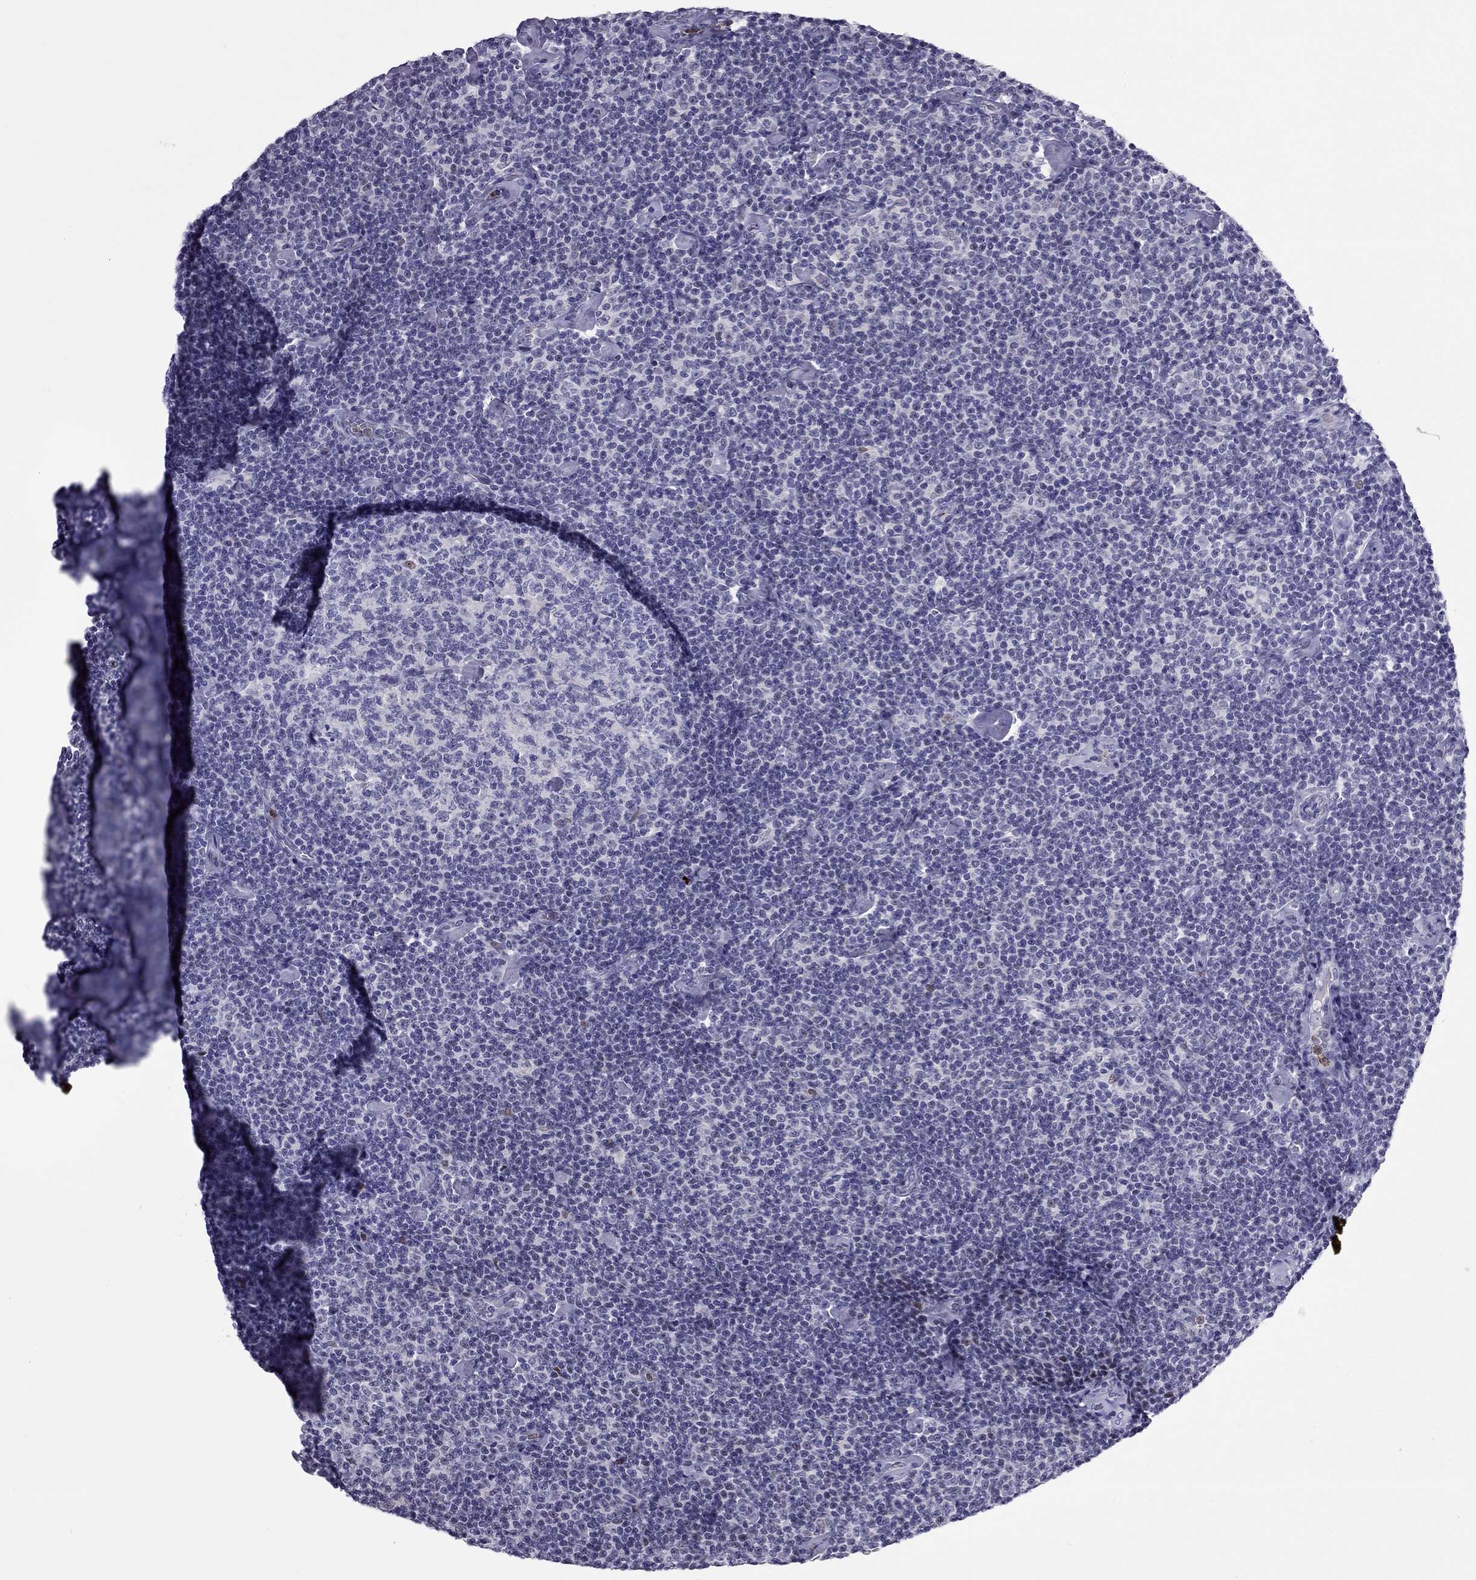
{"staining": {"intensity": "negative", "quantity": "none", "location": "none"}, "tissue": "lymphoma", "cell_type": "Tumor cells", "image_type": "cancer", "snomed": [{"axis": "morphology", "description": "Malignant lymphoma, non-Hodgkin's type, Low grade"}, {"axis": "topography", "description": "Lymph node"}], "caption": "This is a histopathology image of immunohistochemistry staining of lymphoma, which shows no expression in tumor cells.", "gene": "CCL27", "patient": {"sex": "male", "age": 81}}